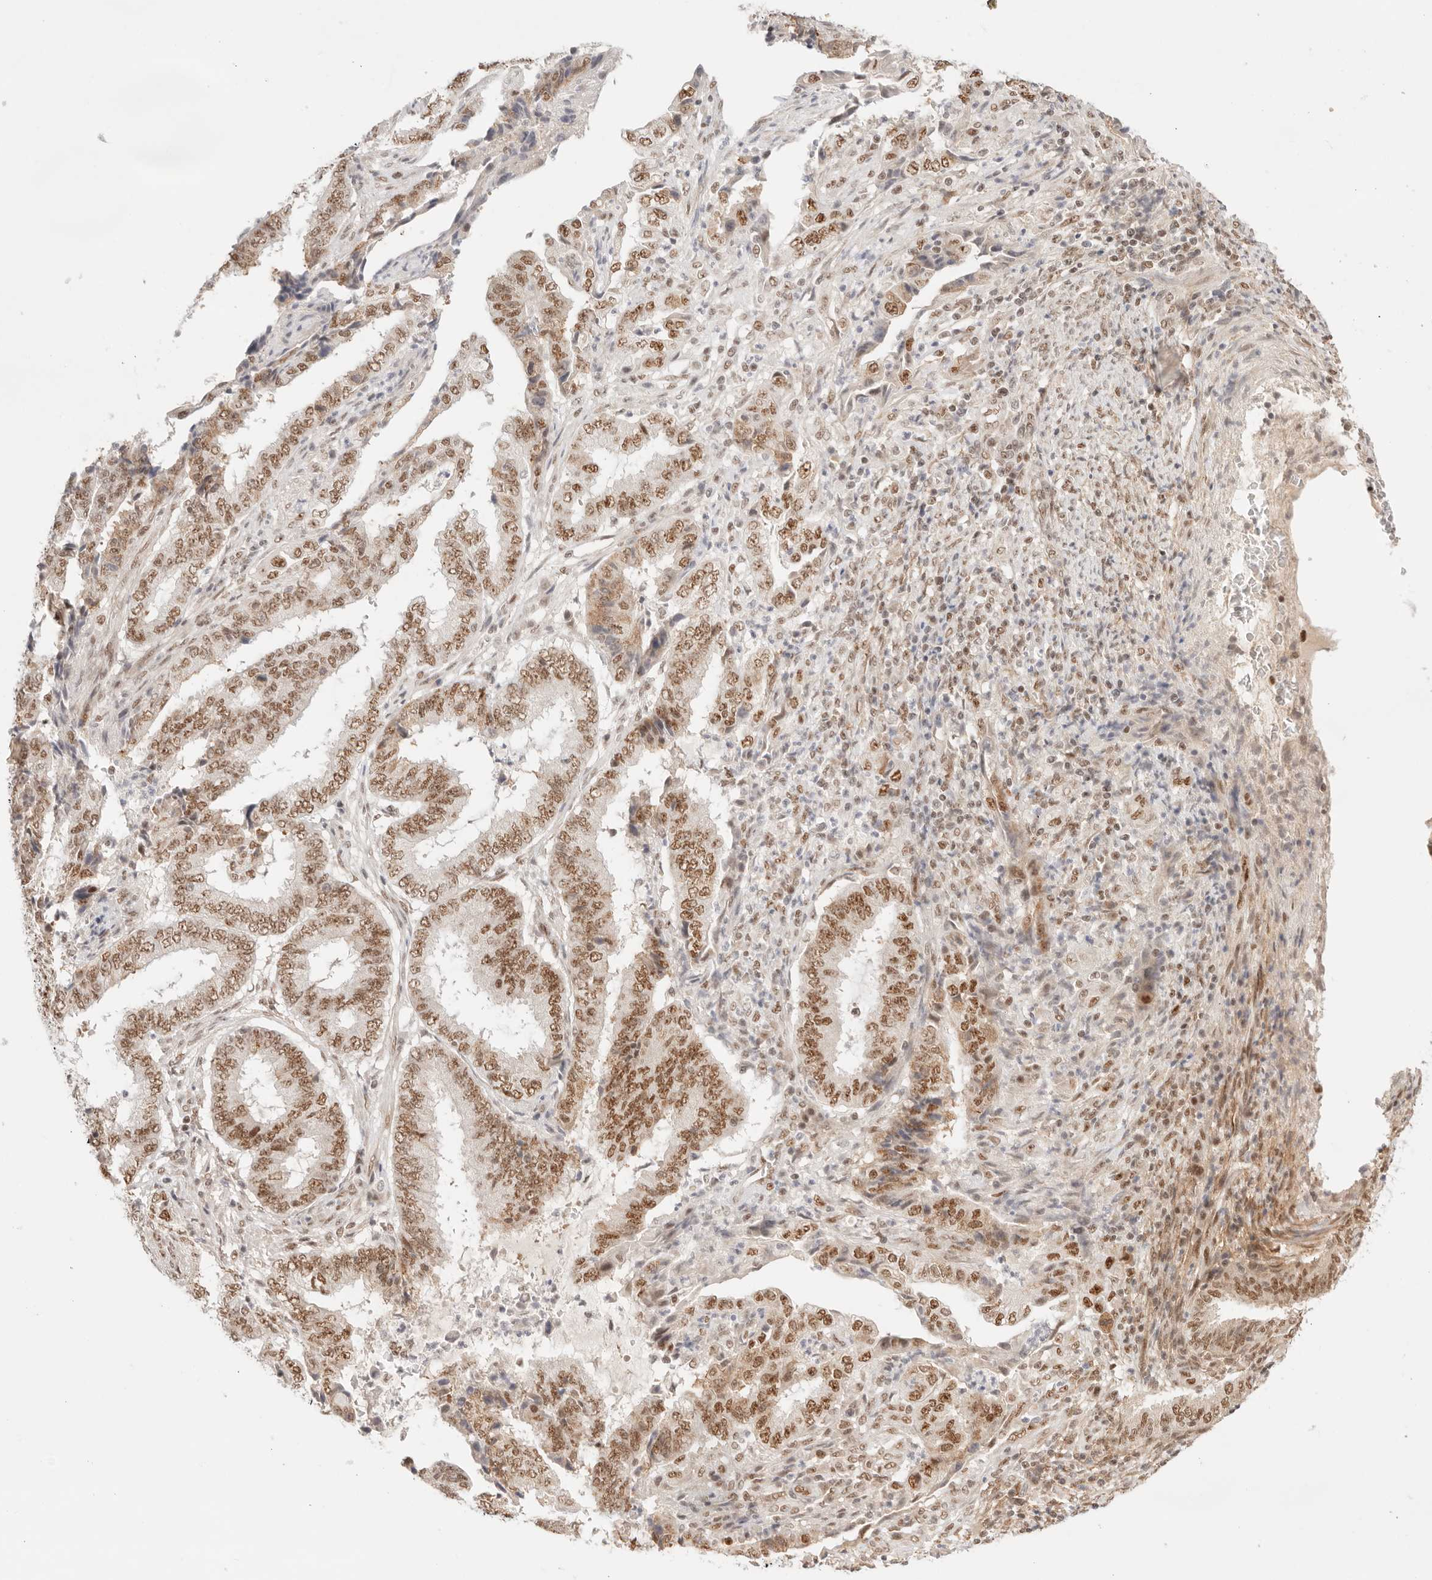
{"staining": {"intensity": "moderate", "quantity": ">75%", "location": "nuclear"}, "tissue": "endometrial cancer", "cell_type": "Tumor cells", "image_type": "cancer", "snomed": [{"axis": "morphology", "description": "Adenocarcinoma, NOS"}, {"axis": "topography", "description": "Endometrium"}], "caption": "Immunohistochemical staining of endometrial adenocarcinoma displays medium levels of moderate nuclear protein staining in about >75% of tumor cells. (Brightfield microscopy of DAB IHC at high magnification).", "gene": "GTF2E2", "patient": {"sex": "female", "age": 51}}